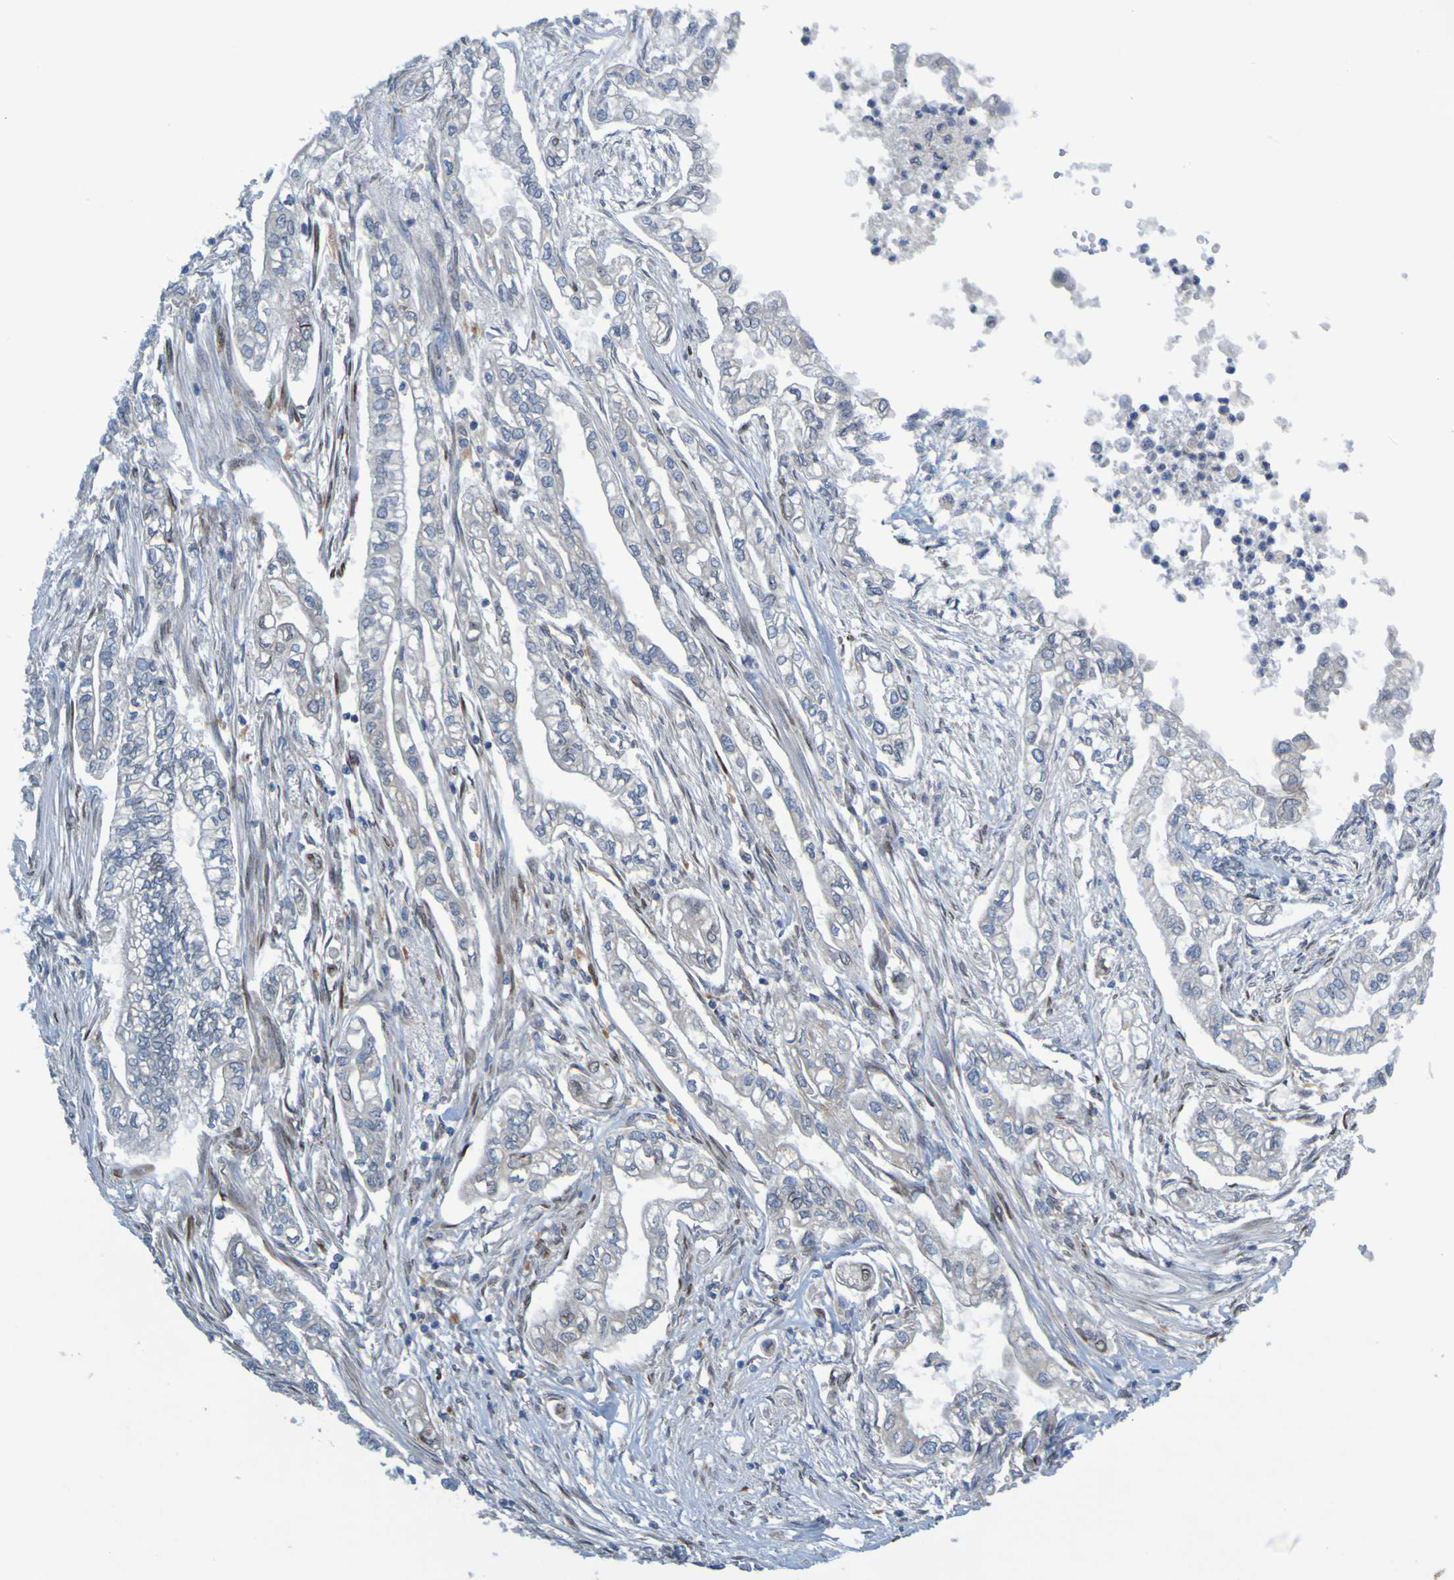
{"staining": {"intensity": "weak", "quantity": "<25%", "location": "cytoplasmic/membranous"}, "tissue": "pancreatic cancer", "cell_type": "Tumor cells", "image_type": "cancer", "snomed": [{"axis": "morphology", "description": "Normal tissue, NOS"}, {"axis": "topography", "description": "Pancreas"}], "caption": "The histopathology image exhibits no staining of tumor cells in pancreatic cancer.", "gene": "MAG", "patient": {"sex": "male", "age": 42}}